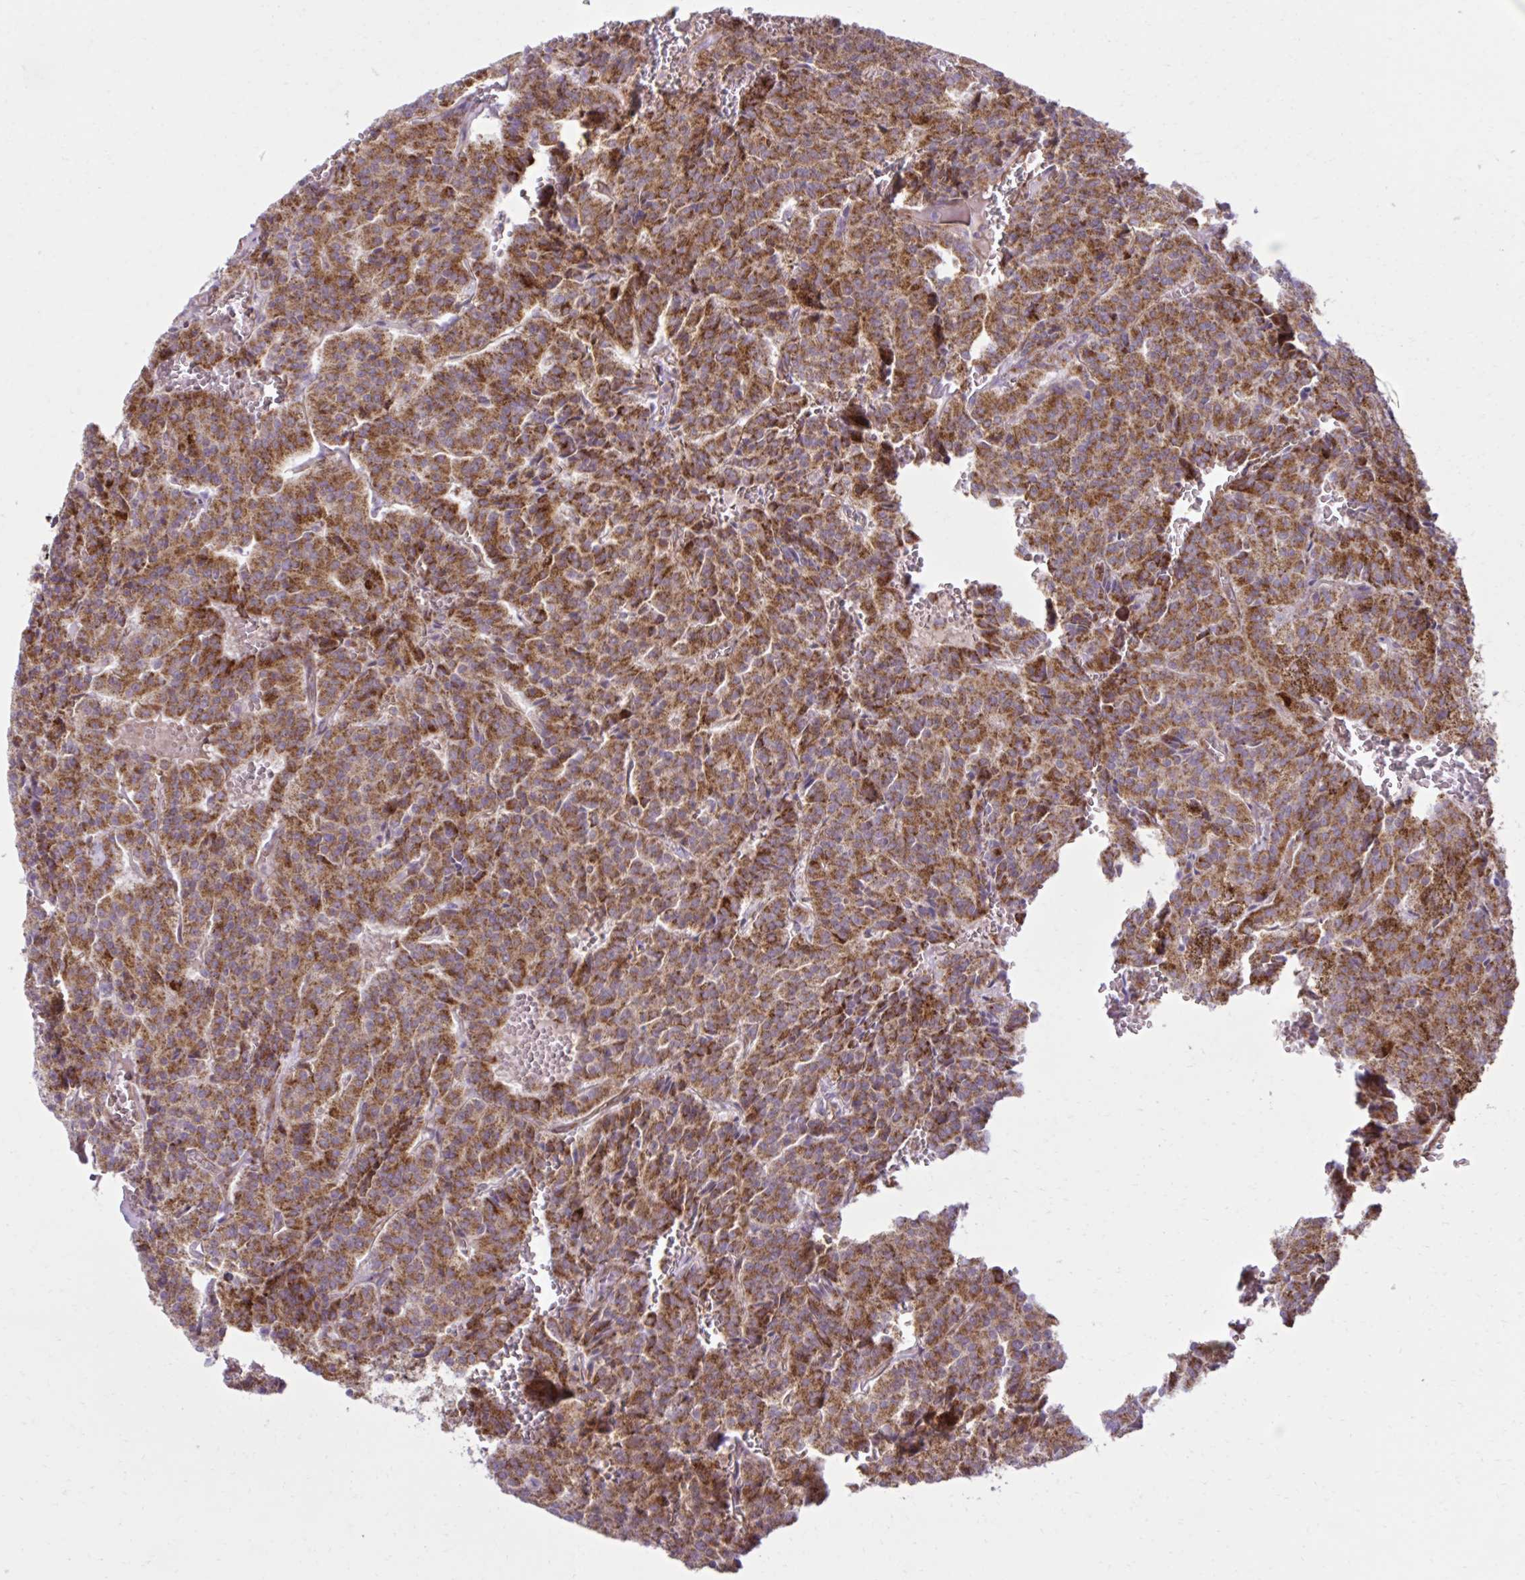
{"staining": {"intensity": "strong", "quantity": ">75%", "location": "cytoplasmic/membranous"}, "tissue": "carcinoid", "cell_type": "Tumor cells", "image_type": "cancer", "snomed": [{"axis": "morphology", "description": "Carcinoid, malignant, NOS"}, {"axis": "topography", "description": "Lung"}], "caption": "Tumor cells reveal strong cytoplasmic/membranous expression in approximately >75% of cells in carcinoid.", "gene": "LIMS1", "patient": {"sex": "male", "age": 70}}